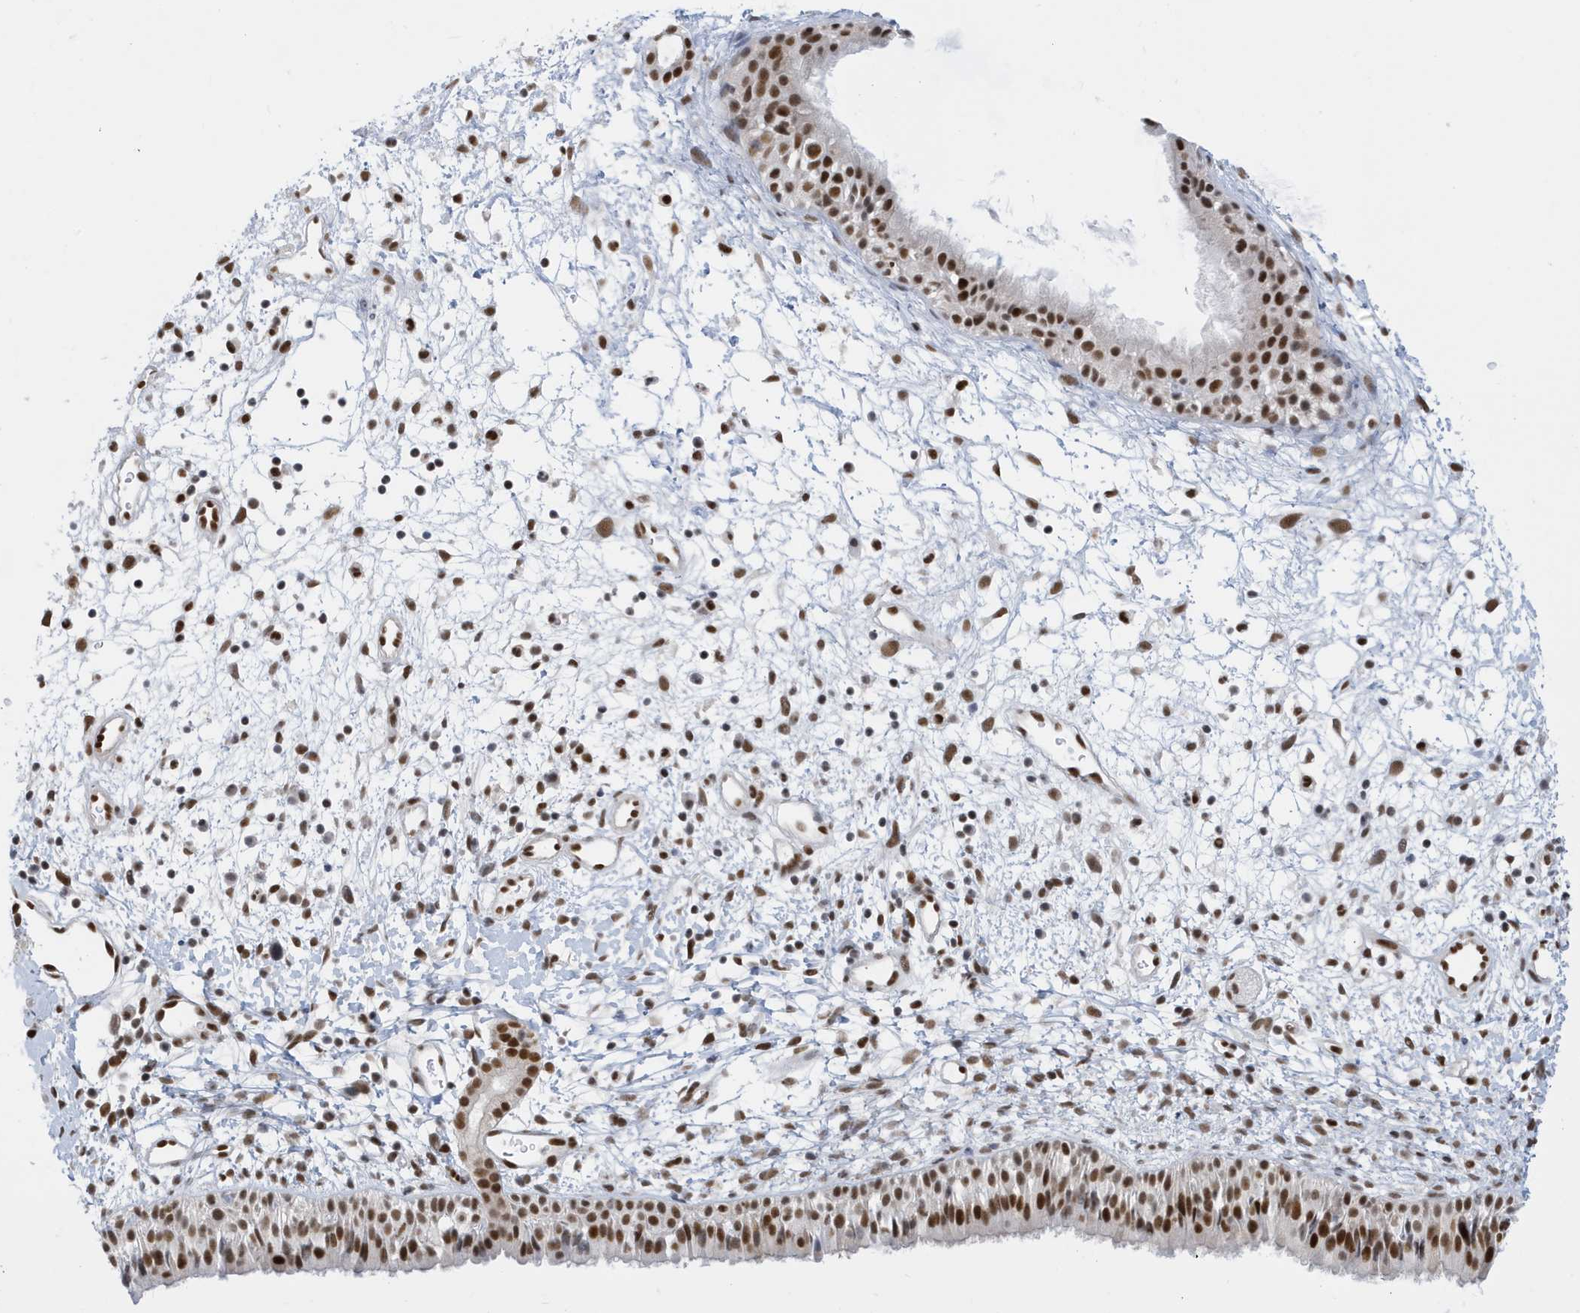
{"staining": {"intensity": "strong", "quantity": ">75%", "location": "nuclear"}, "tissue": "nasopharynx", "cell_type": "Respiratory epithelial cells", "image_type": "normal", "snomed": [{"axis": "morphology", "description": "Normal tissue, NOS"}, {"axis": "topography", "description": "Nasopharynx"}], "caption": "DAB (3,3'-diaminobenzidine) immunohistochemical staining of benign human nasopharynx demonstrates strong nuclear protein staining in approximately >75% of respiratory epithelial cells.", "gene": "PCYT1A", "patient": {"sex": "male", "age": 22}}